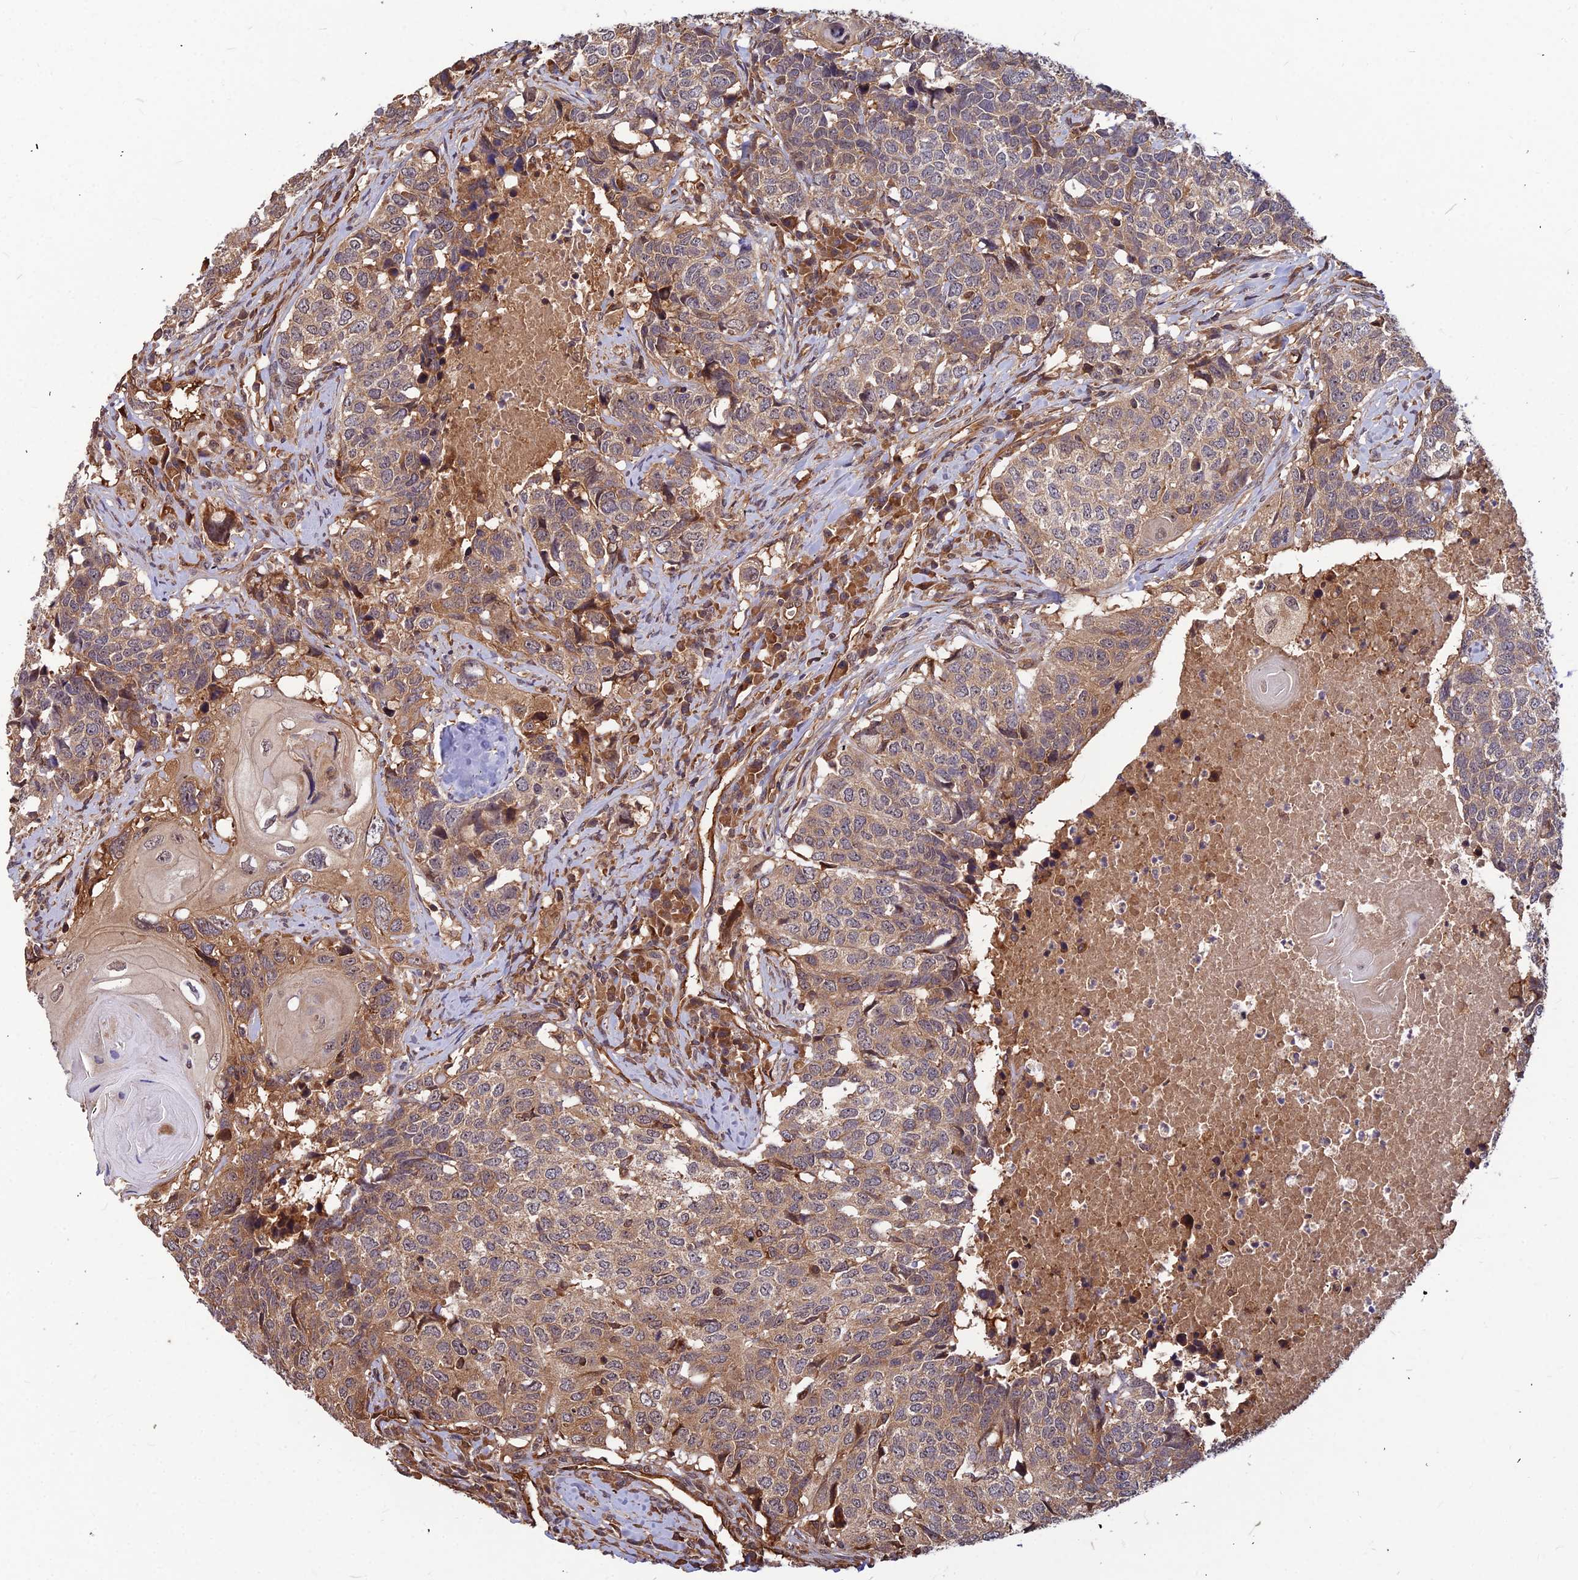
{"staining": {"intensity": "weak", "quantity": "25%-75%", "location": "cytoplasmic/membranous"}, "tissue": "head and neck cancer", "cell_type": "Tumor cells", "image_type": "cancer", "snomed": [{"axis": "morphology", "description": "Squamous cell carcinoma, NOS"}, {"axis": "topography", "description": "Head-Neck"}], "caption": "DAB immunohistochemical staining of human head and neck cancer shows weak cytoplasmic/membranous protein expression in about 25%-75% of tumor cells.", "gene": "ZNF467", "patient": {"sex": "male", "age": 66}}